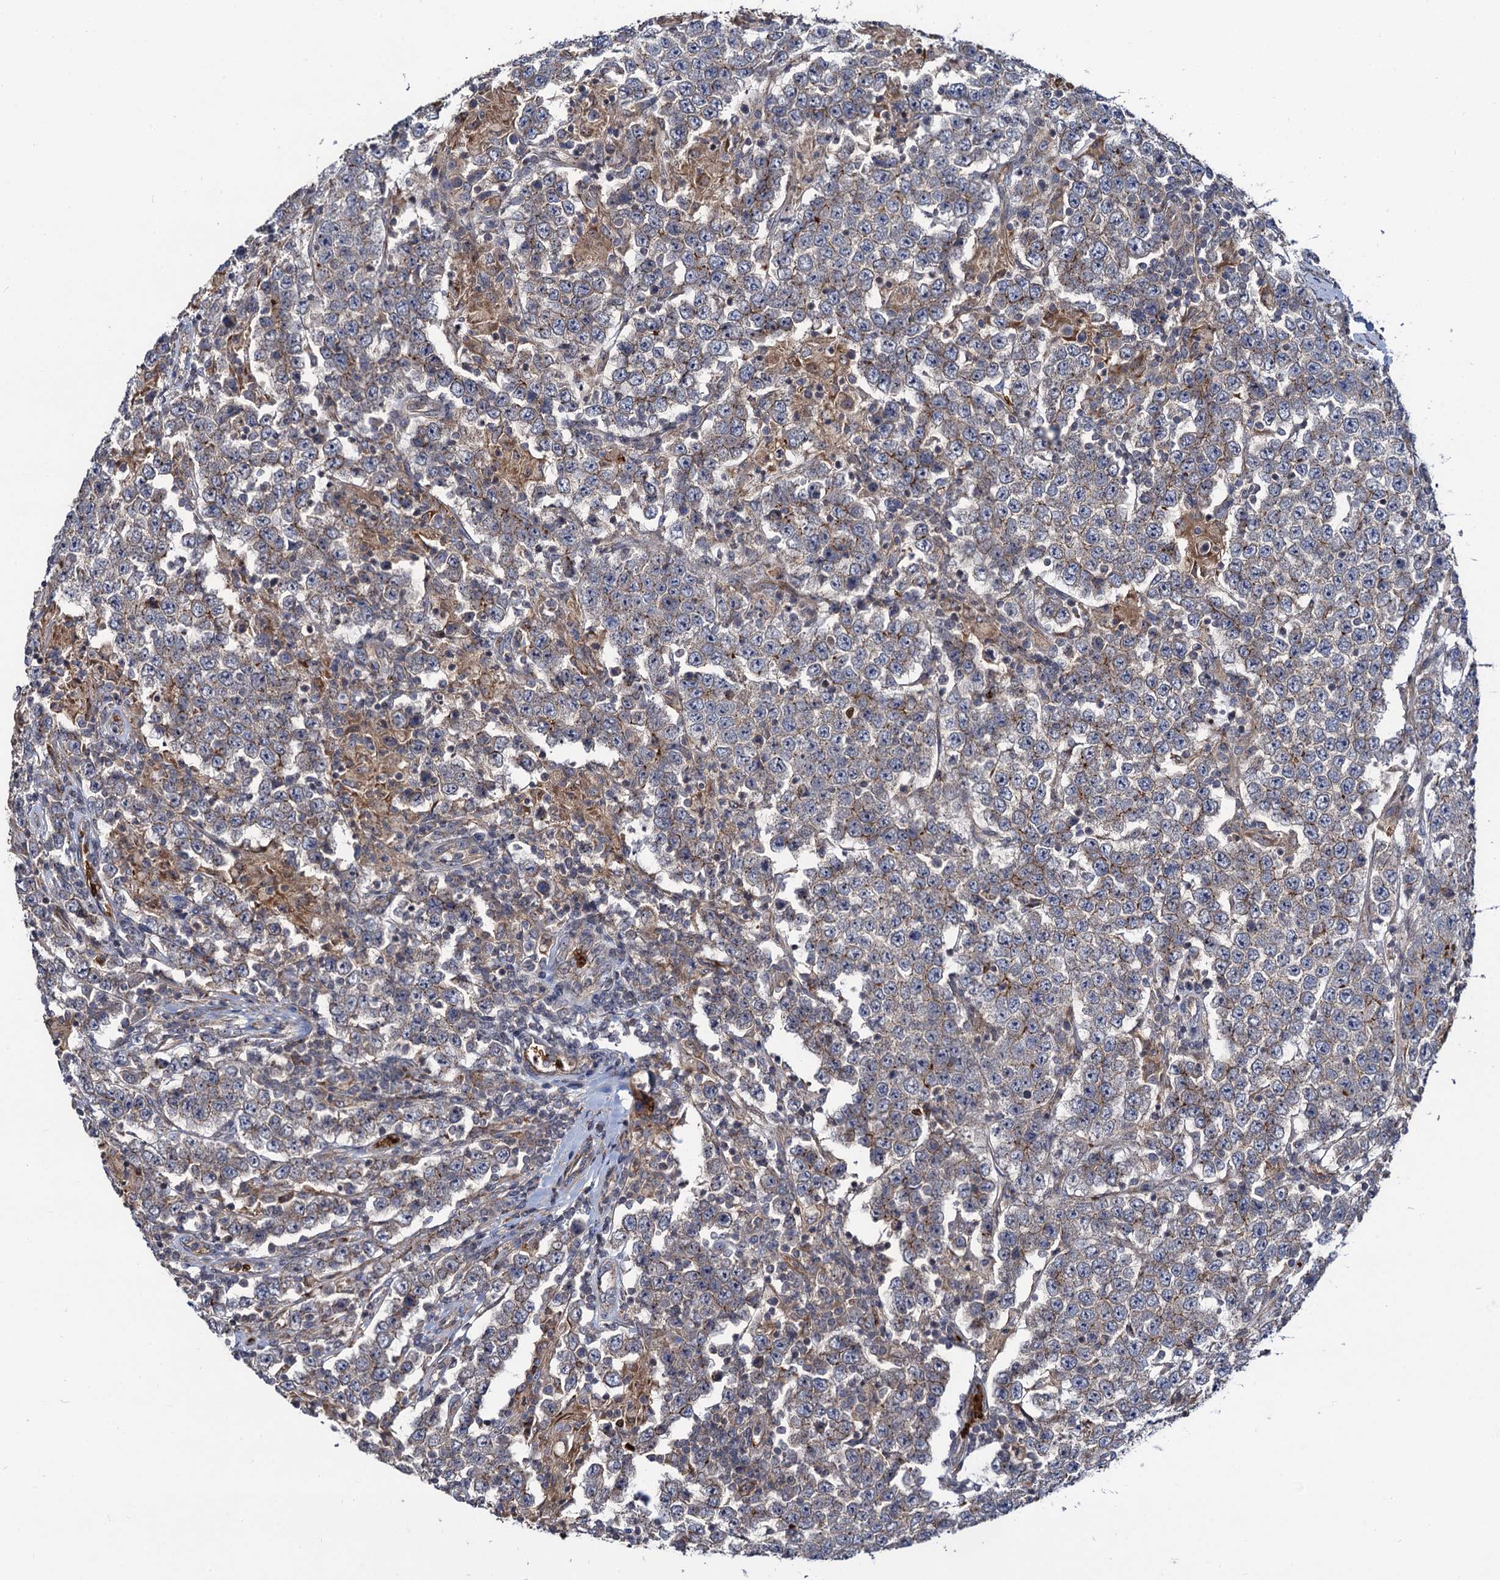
{"staining": {"intensity": "weak", "quantity": "<25%", "location": "cytoplasmic/membranous"}, "tissue": "testis cancer", "cell_type": "Tumor cells", "image_type": "cancer", "snomed": [{"axis": "morphology", "description": "Normal tissue, NOS"}, {"axis": "morphology", "description": "Urothelial carcinoma, High grade"}, {"axis": "morphology", "description": "Seminoma, NOS"}, {"axis": "morphology", "description": "Carcinoma, Embryonal, NOS"}, {"axis": "topography", "description": "Urinary bladder"}, {"axis": "topography", "description": "Testis"}], "caption": "Tumor cells show no significant protein positivity in testis embryonal carcinoma.", "gene": "KXD1", "patient": {"sex": "male", "age": 41}}